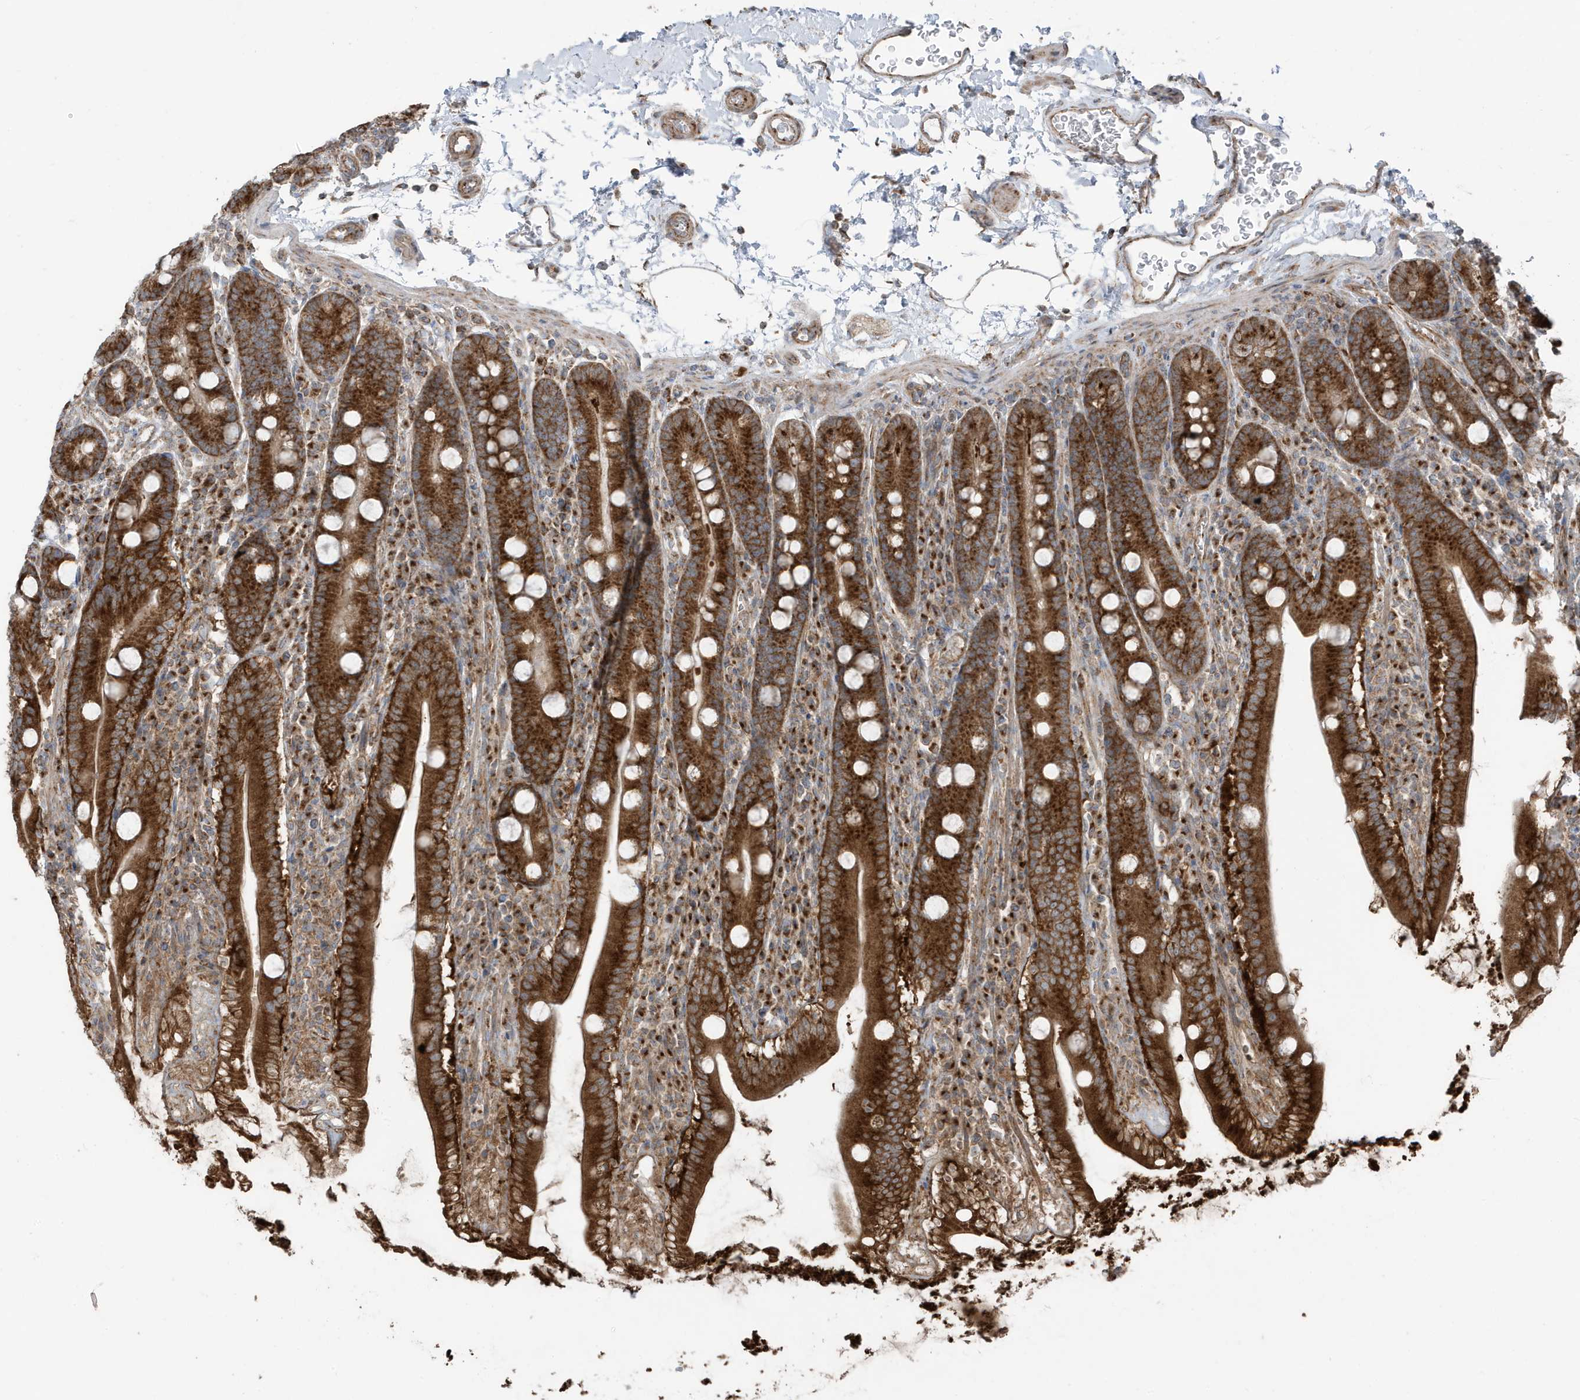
{"staining": {"intensity": "strong", "quantity": ">75%", "location": "cytoplasmic/membranous"}, "tissue": "duodenum", "cell_type": "Glandular cells", "image_type": "normal", "snomed": [{"axis": "morphology", "description": "Normal tissue, NOS"}, {"axis": "topography", "description": "Duodenum"}], "caption": "Brown immunohistochemical staining in benign duodenum displays strong cytoplasmic/membranous staining in approximately >75% of glandular cells. (DAB (3,3'-diaminobenzidine) IHC with brightfield microscopy, high magnification).", "gene": "GOLGA4", "patient": {"sex": "male", "age": 35}}